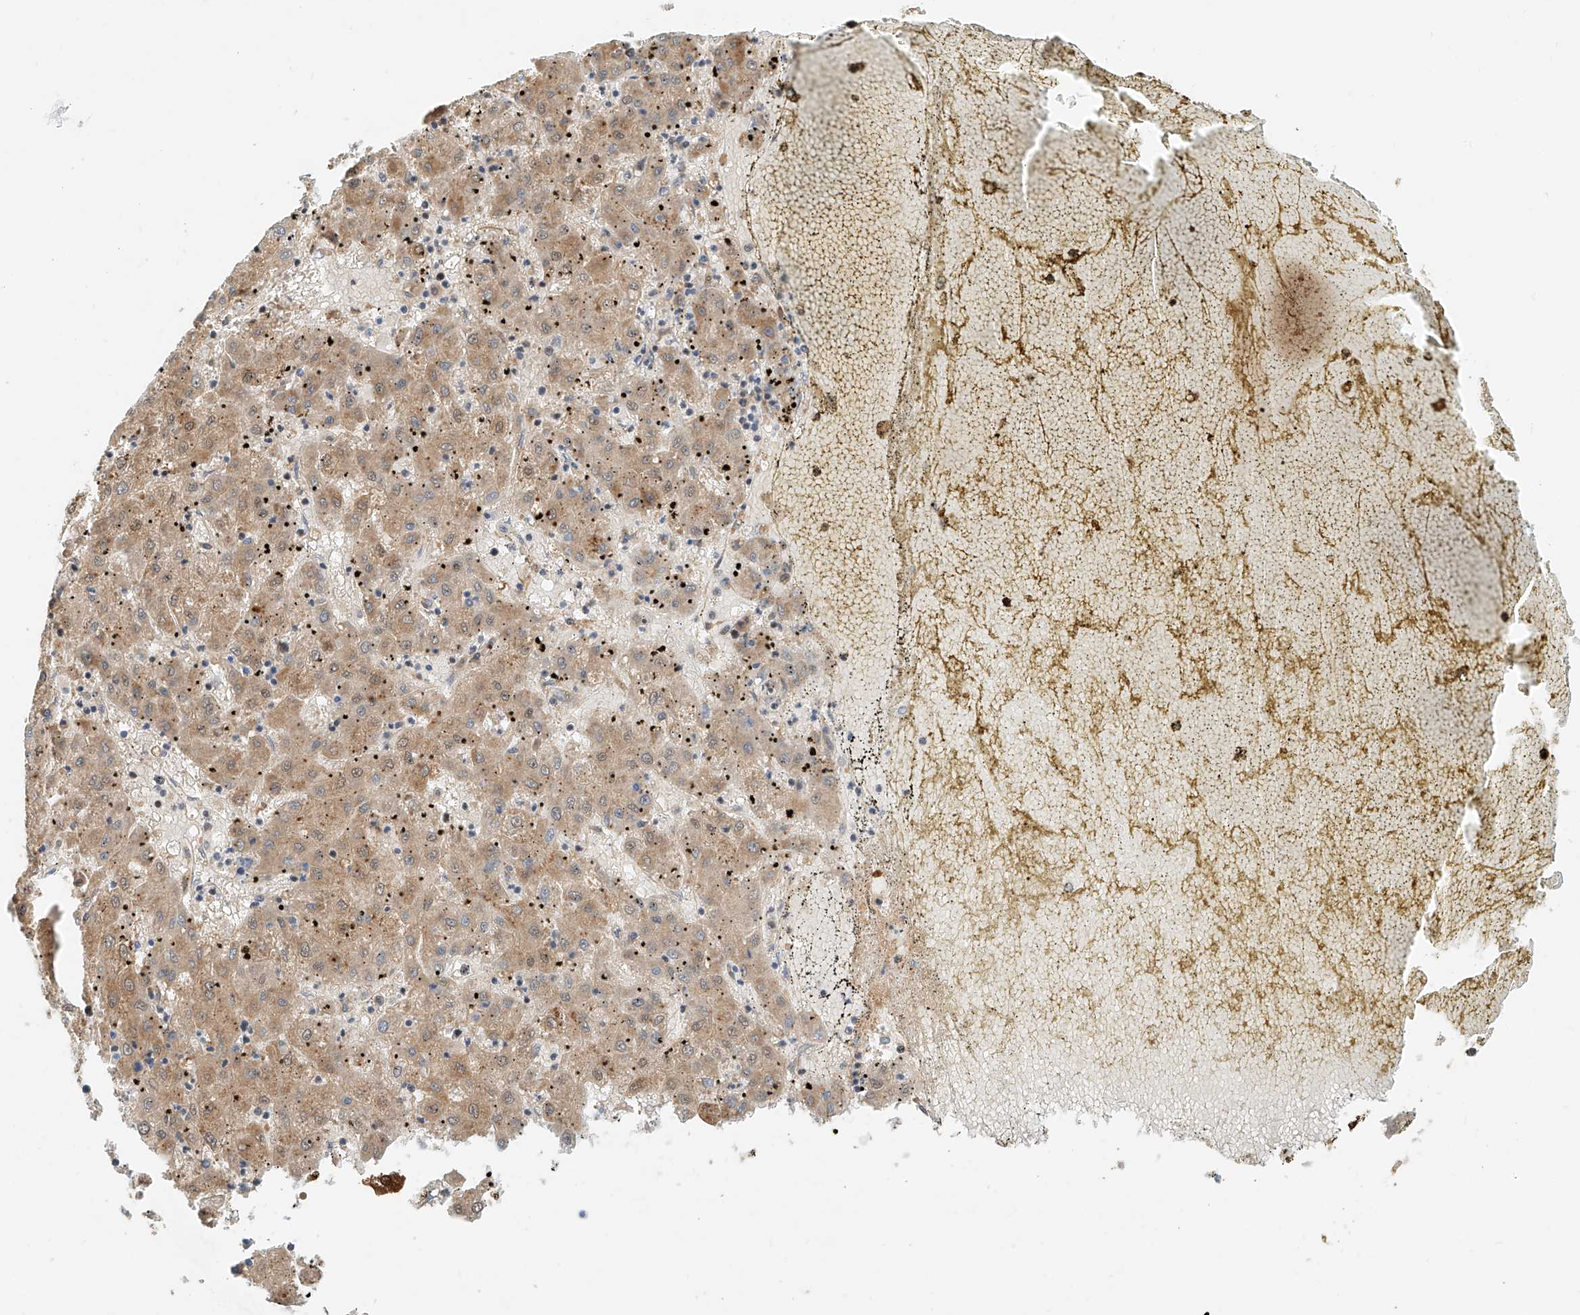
{"staining": {"intensity": "moderate", "quantity": ">75%", "location": "cytoplasmic/membranous"}, "tissue": "liver cancer", "cell_type": "Tumor cells", "image_type": "cancer", "snomed": [{"axis": "morphology", "description": "Carcinoma, Hepatocellular, NOS"}, {"axis": "topography", "description": "Liver"}], "caption": "A brown stain labels moderate cytoplasmic/membranous positivity of a protein in human hepatocellular carcinoma (liver) tumor cells.", "gene": "CPAMD8", "patient": {"sex": "male", "age": 72}}